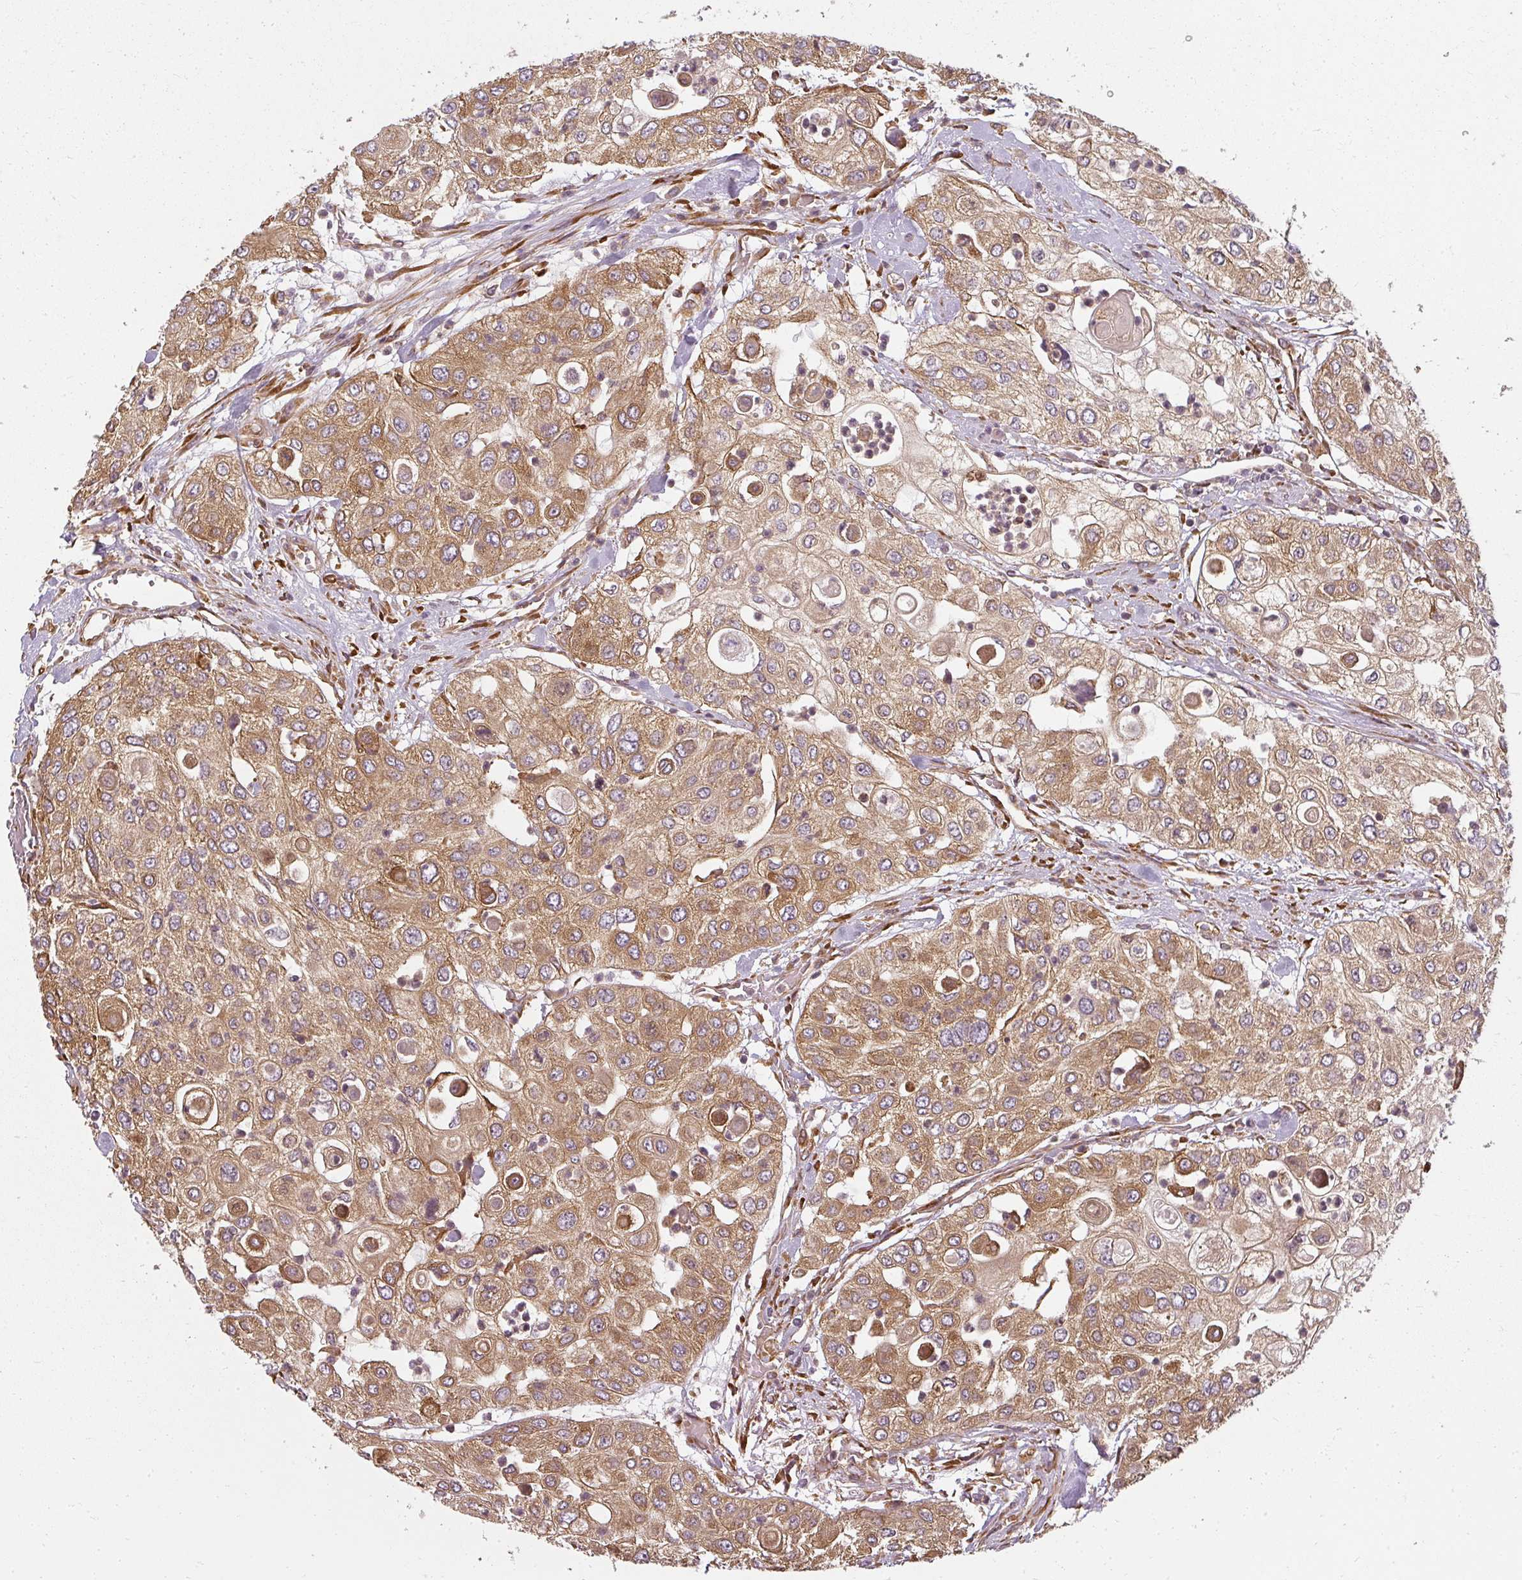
{"staining": {"intensity": "moderate", "quantity": ">75%", "location": "cytoplasmic/membranous"}, "tissue": "urothelial cancer", "cell_type": "Tumor cells", "image_type": "cancer", "snomed": [{"axis": "morphology", "description": "Urothelial carcinoma, High grade"}, {"axis": "topography", "description": "Urinary bladder"}], "caption": "A brown stain labels moderate cytoplasmic/membranous expression of a protein in high-grade urothelial carcinoma tumor cells. The staining was performed using DAB, with brown indicating positive protein expression. Nuclei are stained blue with hematoxylin.", "gene": "RPL24", "patient": {"sex": "female", "age": 79}}